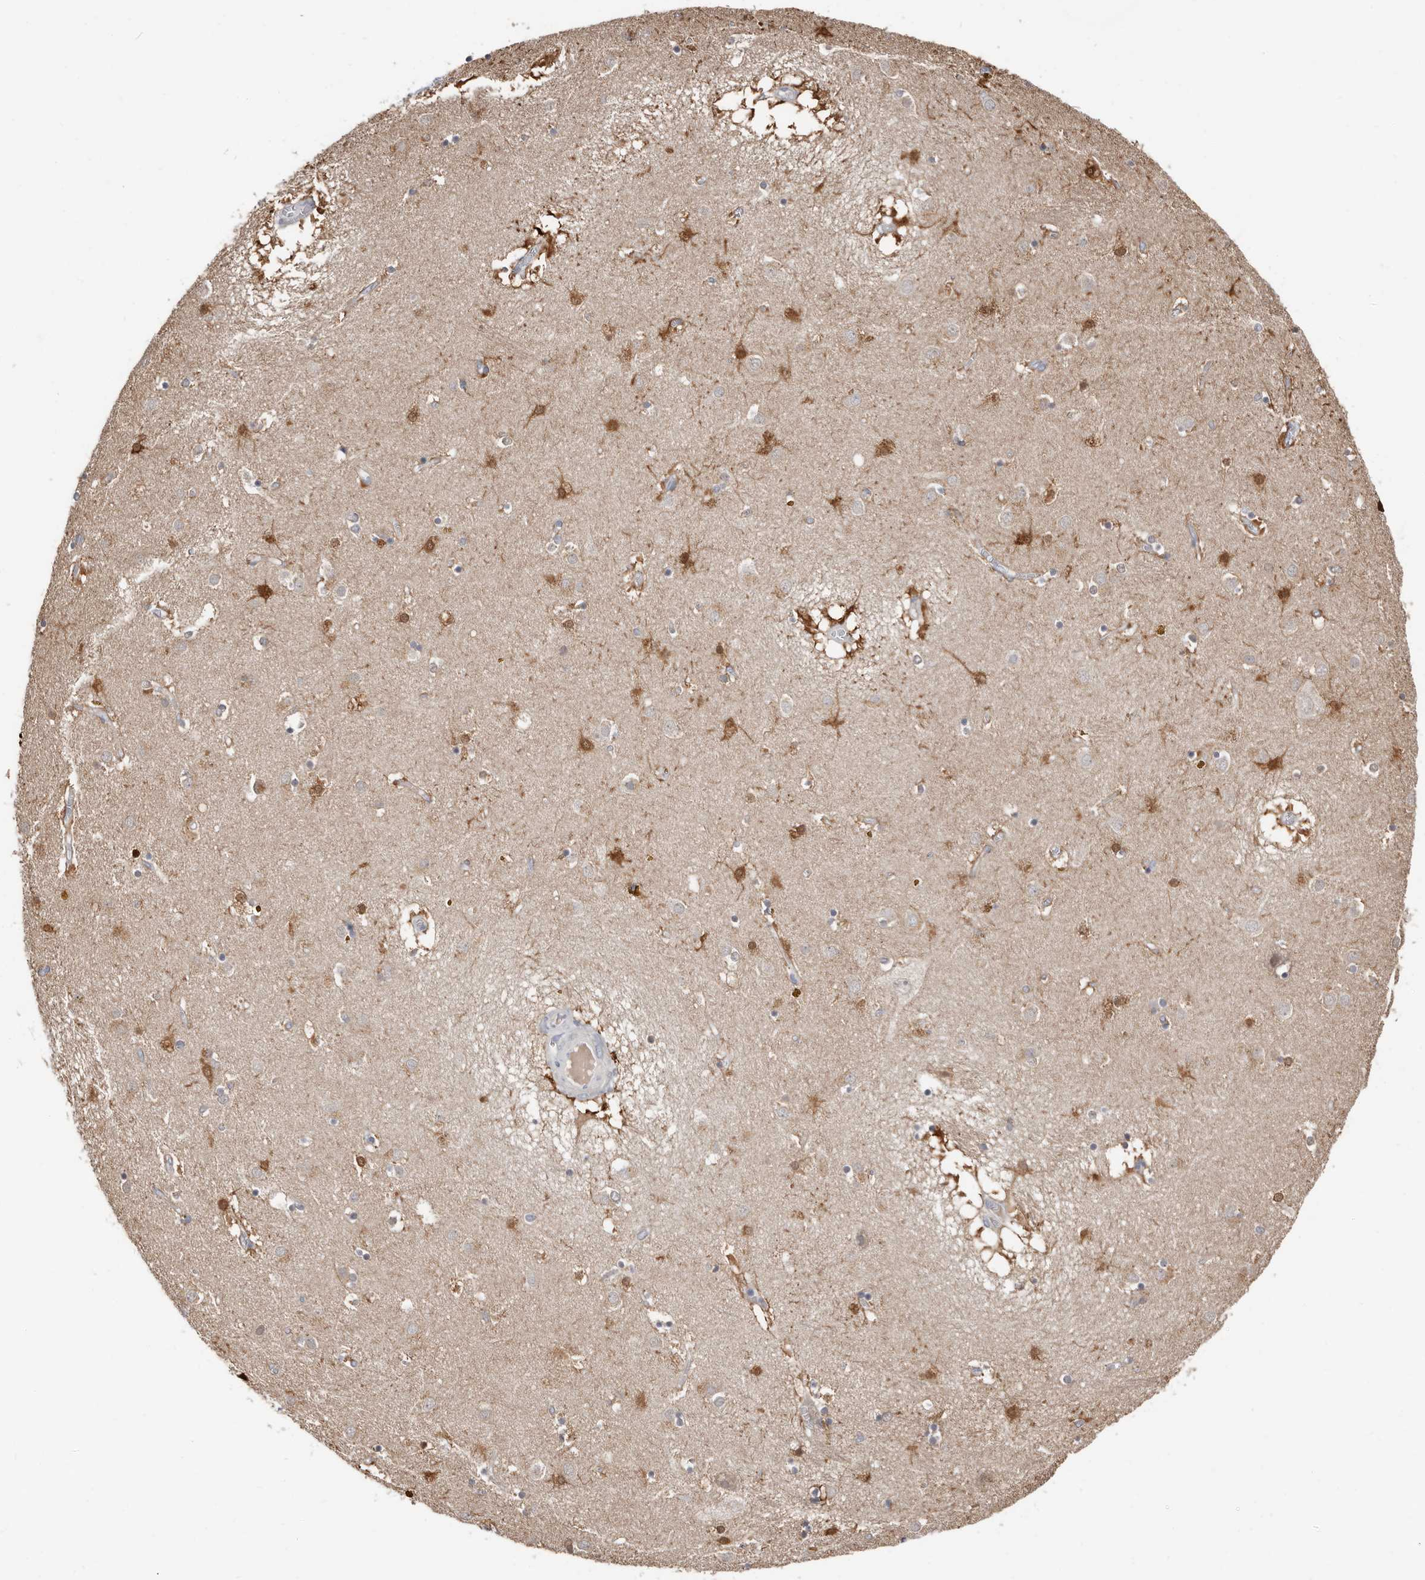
{"staining": {"intensity": "strong", "quantity": "25%-75%", "location": "cytoplasmic/membranous,nuclear"}, "tissue": "caudate", "cell_type": "Glial cells", "image_type": "normal", "snomed": [{"axis": "morphology", "description": "Normal tissue, NOS"}, {"axis": "topography", "description": "Lateral ventricle wall"}], "caption": "Human caudate stained with a protein marker demonstrates strong staining in glial cells.", "gene": "ASRGL1", "patient": {"sex": "male", "age": 70}}